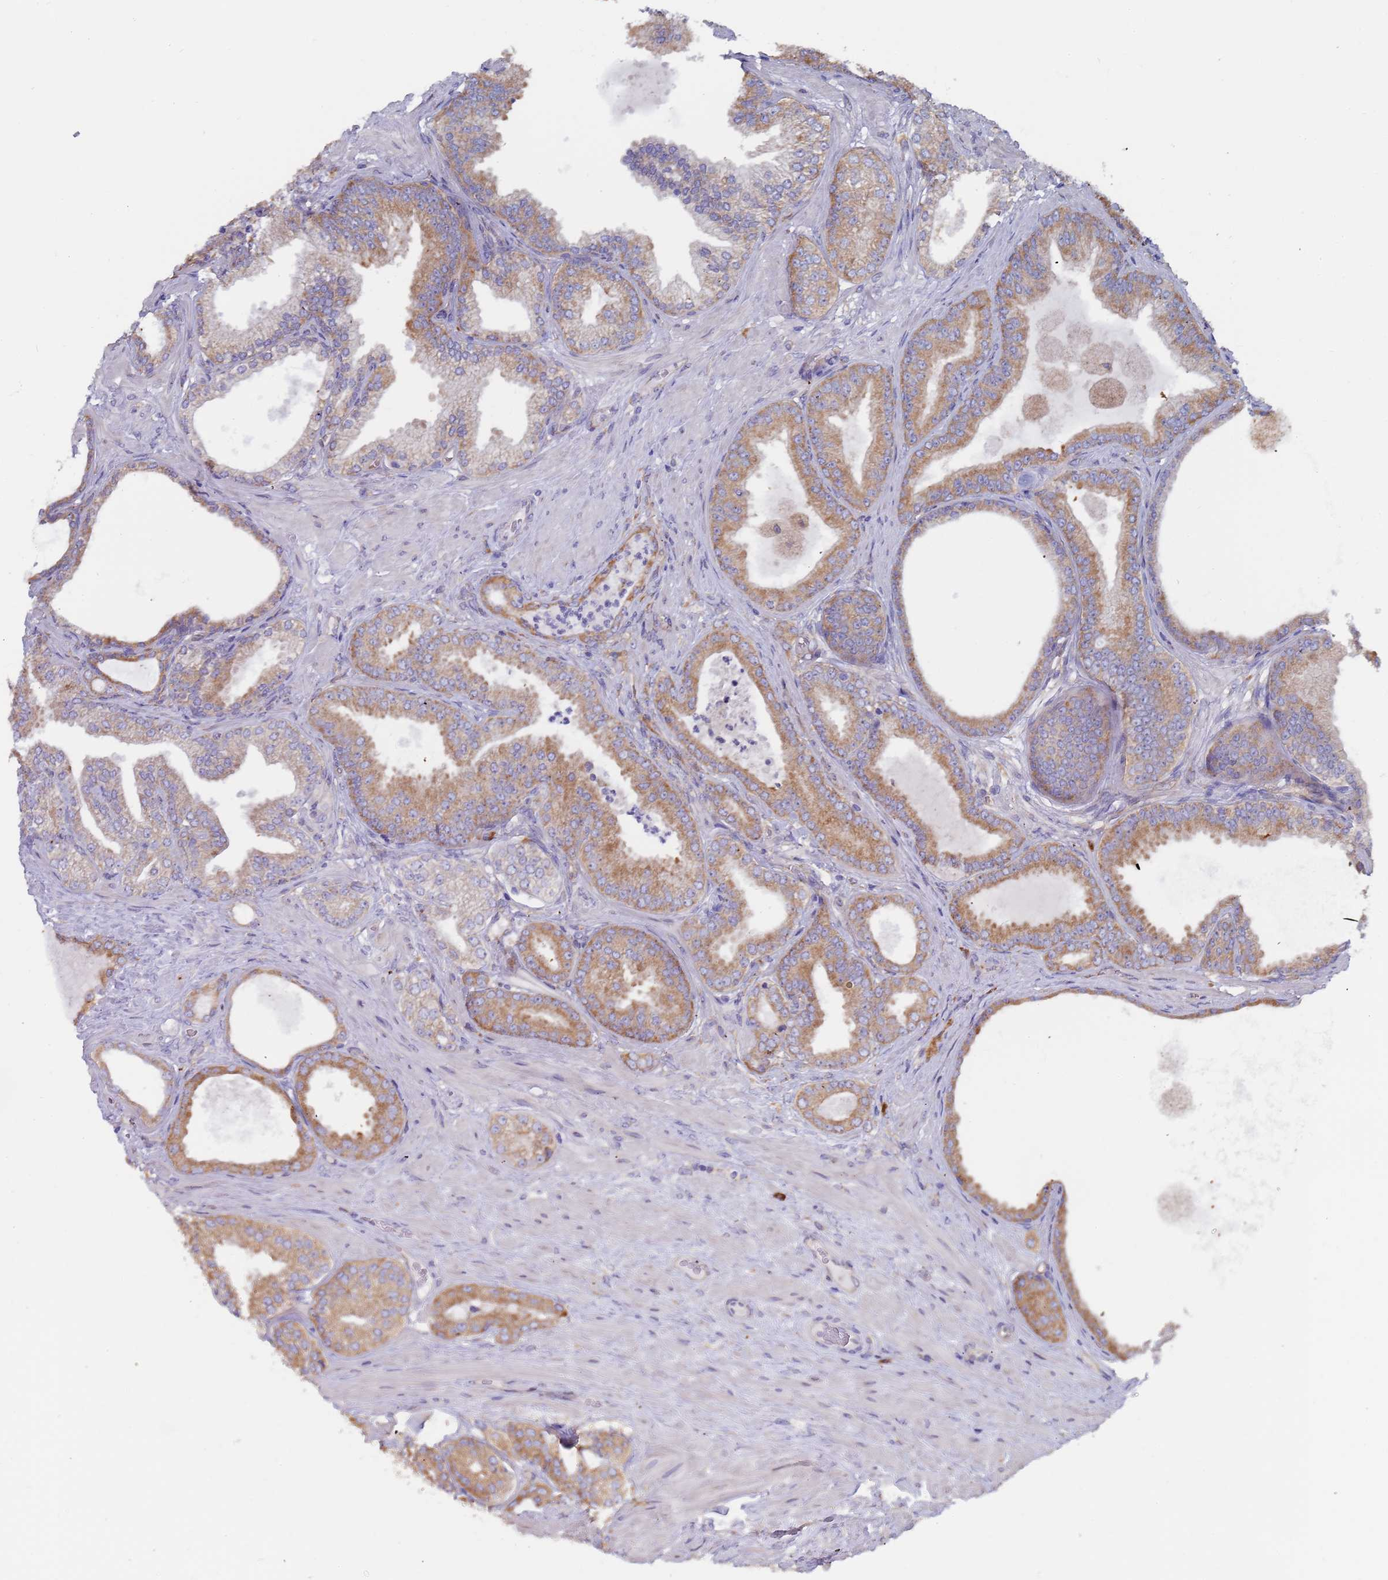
{"staining": {"intensity": "moderate", "quantity": ">75%", "location": "cytoplasmic/membranous"}, "tissue": "prostate cancer", "cell_type": "Tumor cells", "image_type": "cancer", "snomed": [{"axis": "morphology", "description": "Adenocarcinoma, Low grade"}, {"axis": "topography", "description": "Prostate"}], "caption": "Human prostate adenocarcinoma (low-grade) stained with a brown dye shows moderate cytoplasmic/membranous positive positivity in approximately >75% of tumor cells.", "gene": "ZNF844", "patient": {"sex": "male", "age": 63}}